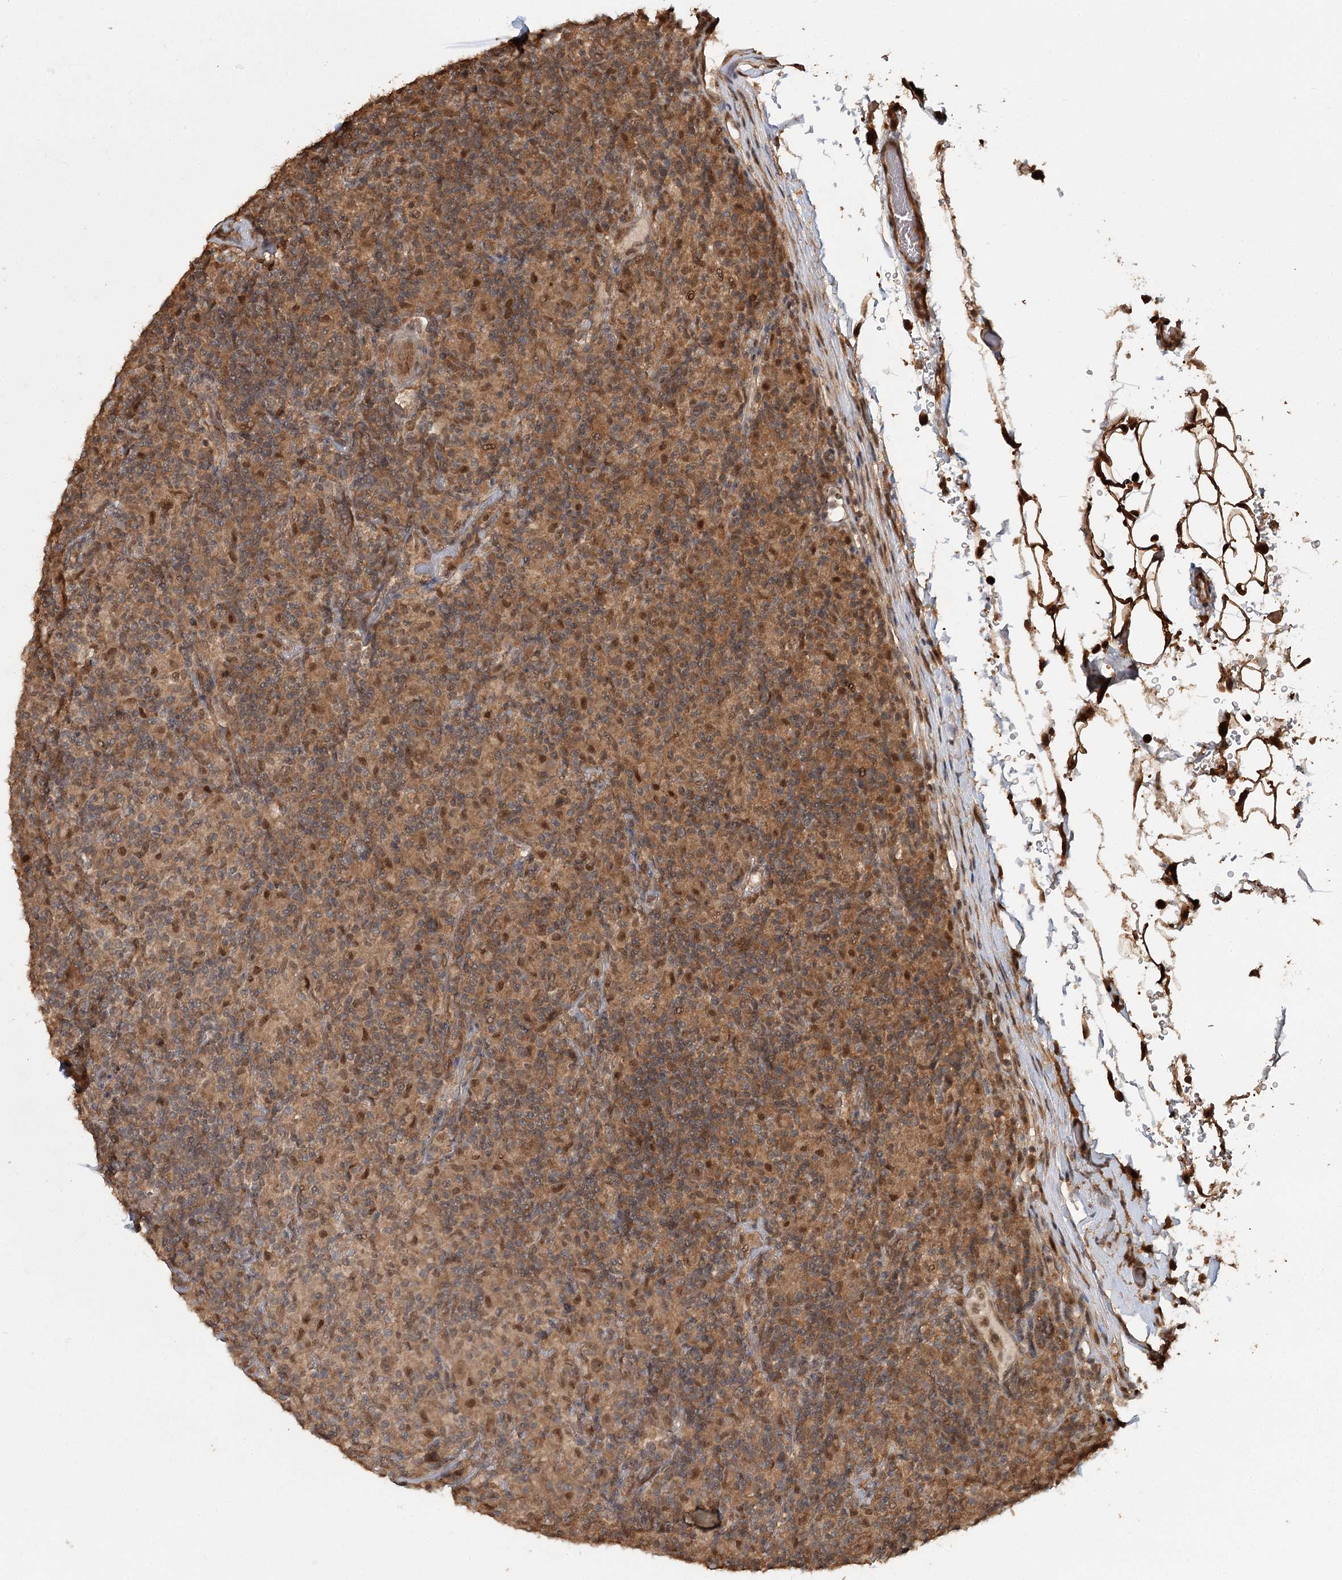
{"staining": {"intensity": "moderate", "quantity": ">75%", "location": "cytoplasmic/membranous,nuclear"}, "tissue": "lymphoma", "cell_type": "Tumor cells", "image_type": "cancer", "snomed": [{"axis": "morphology", "description": "Hodgkin's disease, NOS"}, {"axis": "topography", "description": "Lymph node"}], "caption": "Tumor cells show moderate cytoplasmic/membranous and nuclear staining in approximately >75% of cells in Hodgkin's disease.", "gene": "N6AMT1", "patient": {"sex": "male", "age": 70}}